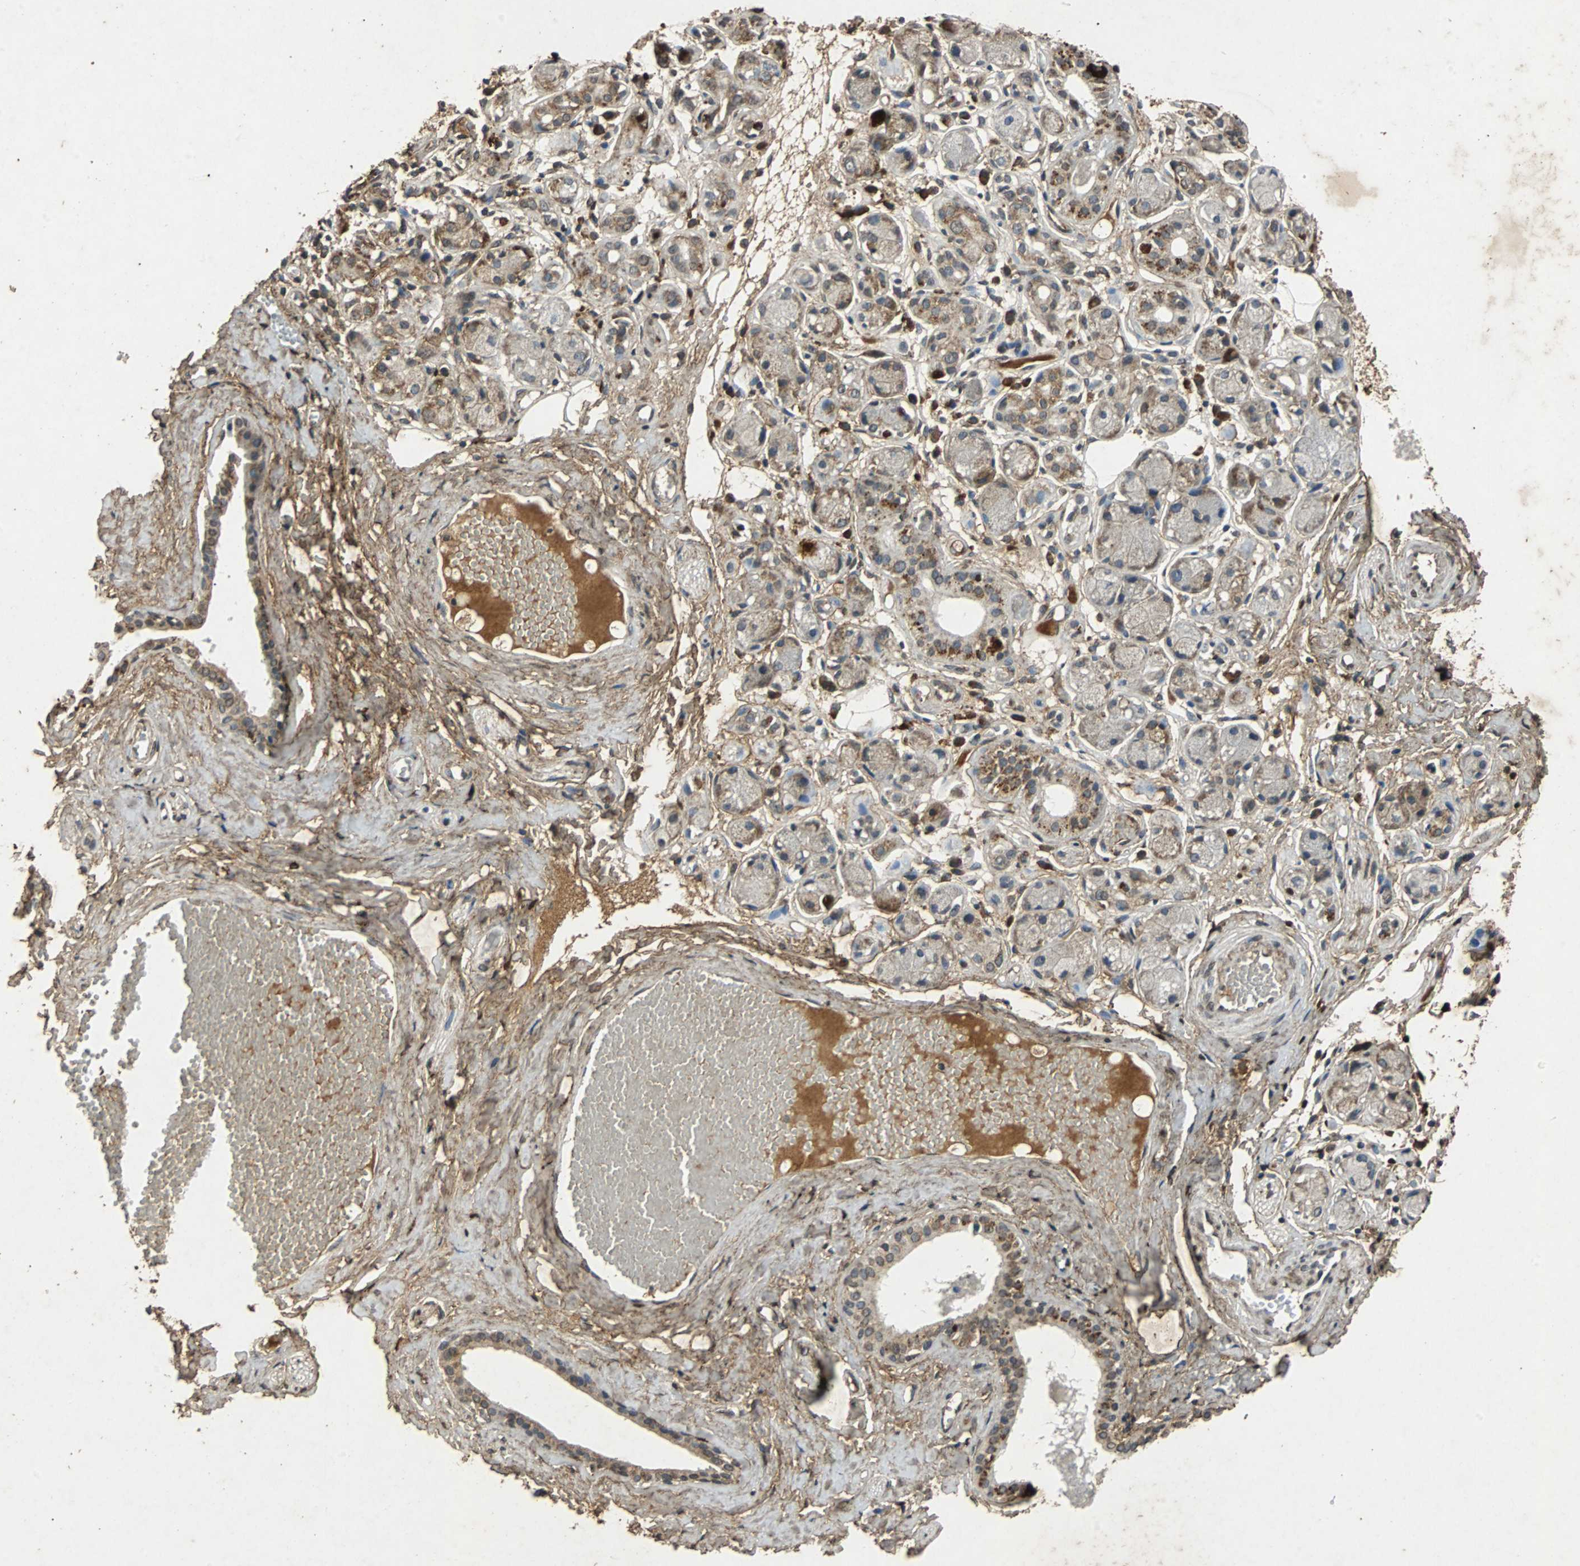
{"staining": {"intensity": "strong", "quantity": ">75%", "location": "cytoplasmic/membranous"}, "tissue": "adipose tissue", "cell_type": "Adipocytes", "image_type": "normal", "snomed": [{"axis": "morphology", "description": "Normal tissue, NOS"}, {"axis": "morphology", "description": "Inflammation, NOS"}, {"axis": "topography", "description": "Vascular tissue"}, {"axis": "topography", "description": "Salivary gland"}], "caption": "A high amount of strong cytoplasmic/membranous staining is present in about >75% of adipocytes in normal adipose tissue. The protein is stained brown, and the nuclei are stained in blue (DAB IHC with brightfield microscopy, high magnification).", "gene": "NAA10", "patient": {"sex": "female", "age": 75}}